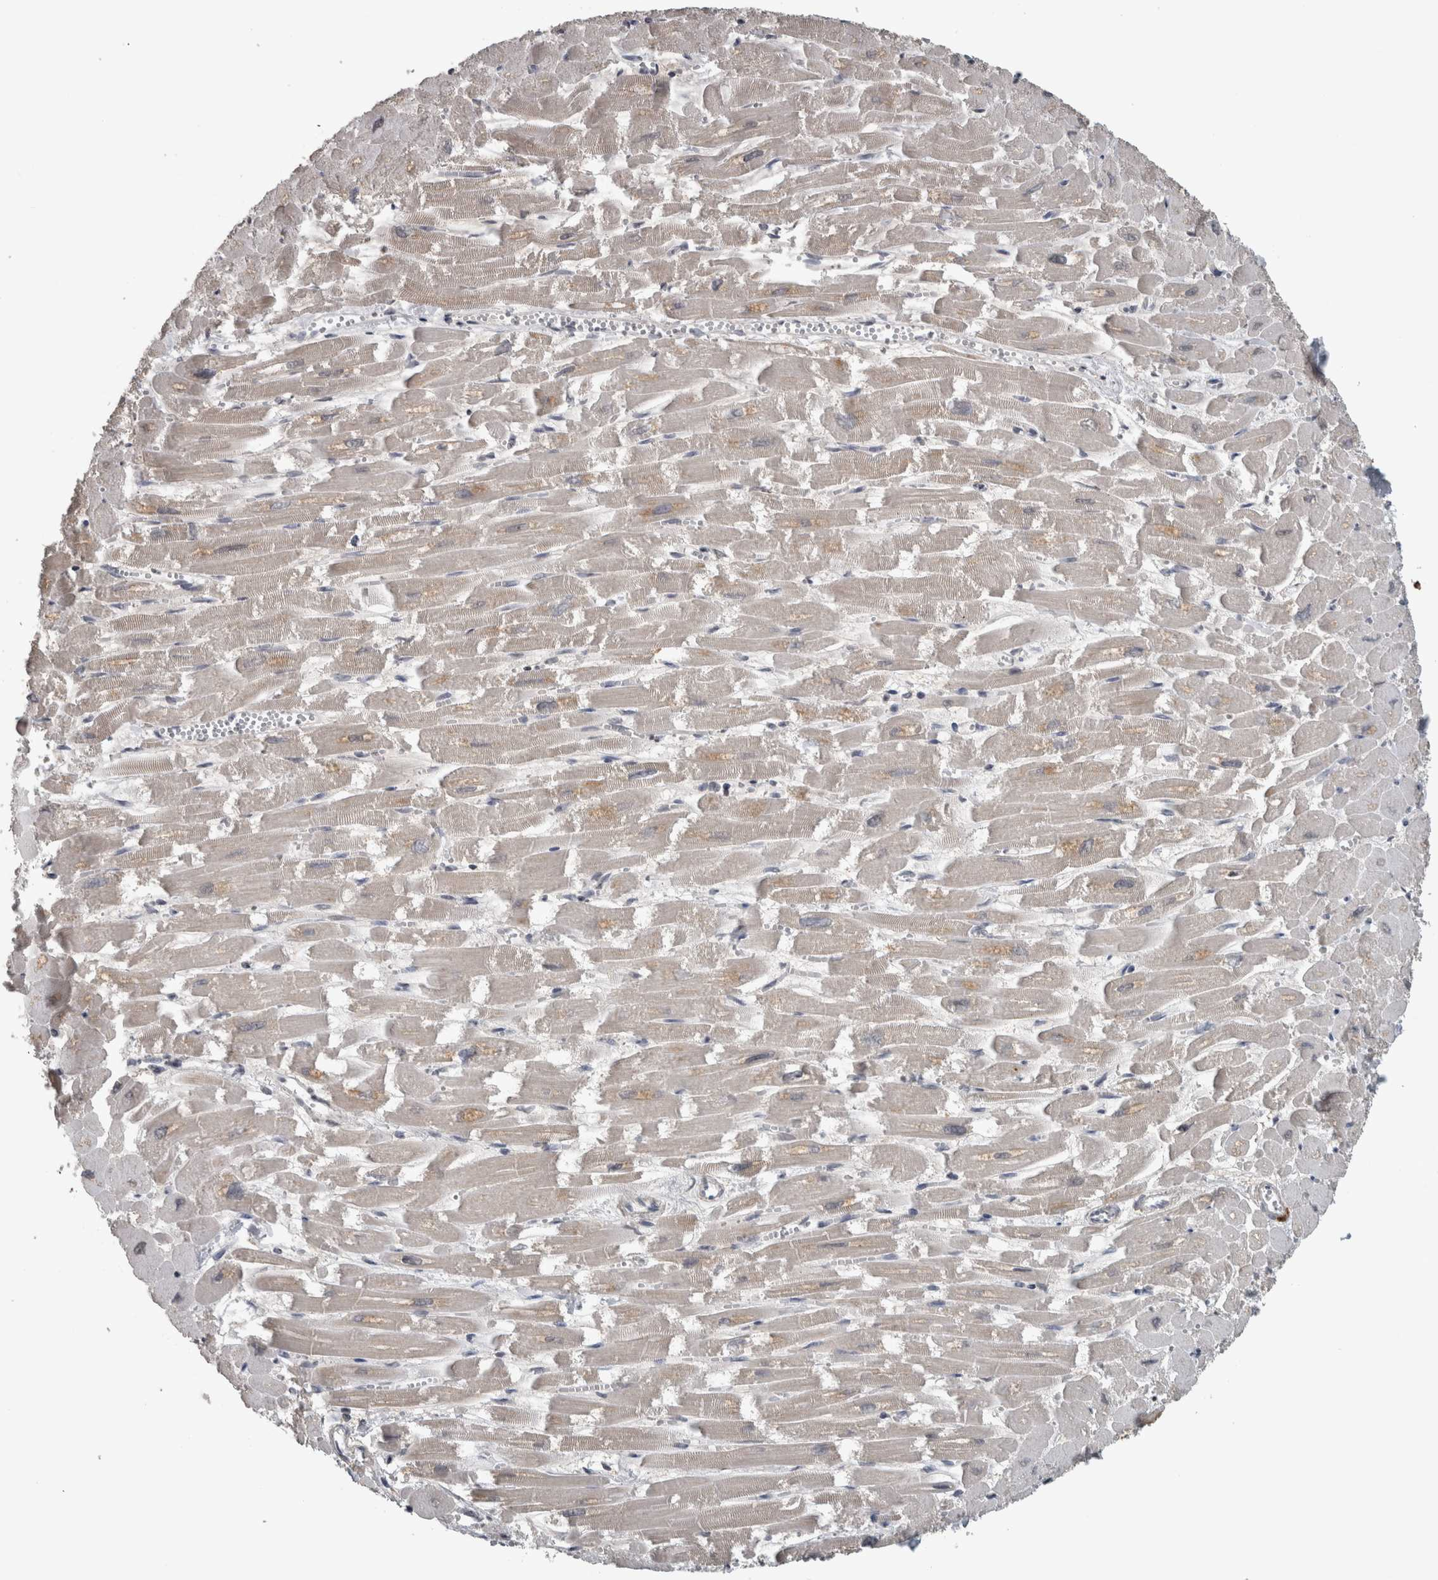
{"staining": {"intensity": "moderate", "quantity": ">75%", "location": "cytoplasmic/membranous"}, "tissue": "heart muscle", "cell_type": "Cardiomyocytes", "image_type": "normal", "snomed": [{"axis": "morphology", "description": "Normal tissue, NOS"}, {"axis": "topography", "description": "Heart"}], "caption": "Moderate cytoplasmic/membranous staining for a protein is identified in approximately >75% of cardiomyocytes of unremarkable heart muscle using immunohistochemistry (IHC).", "gene": "OR2K2", "patient": {"sex": "male", "age": 54}}